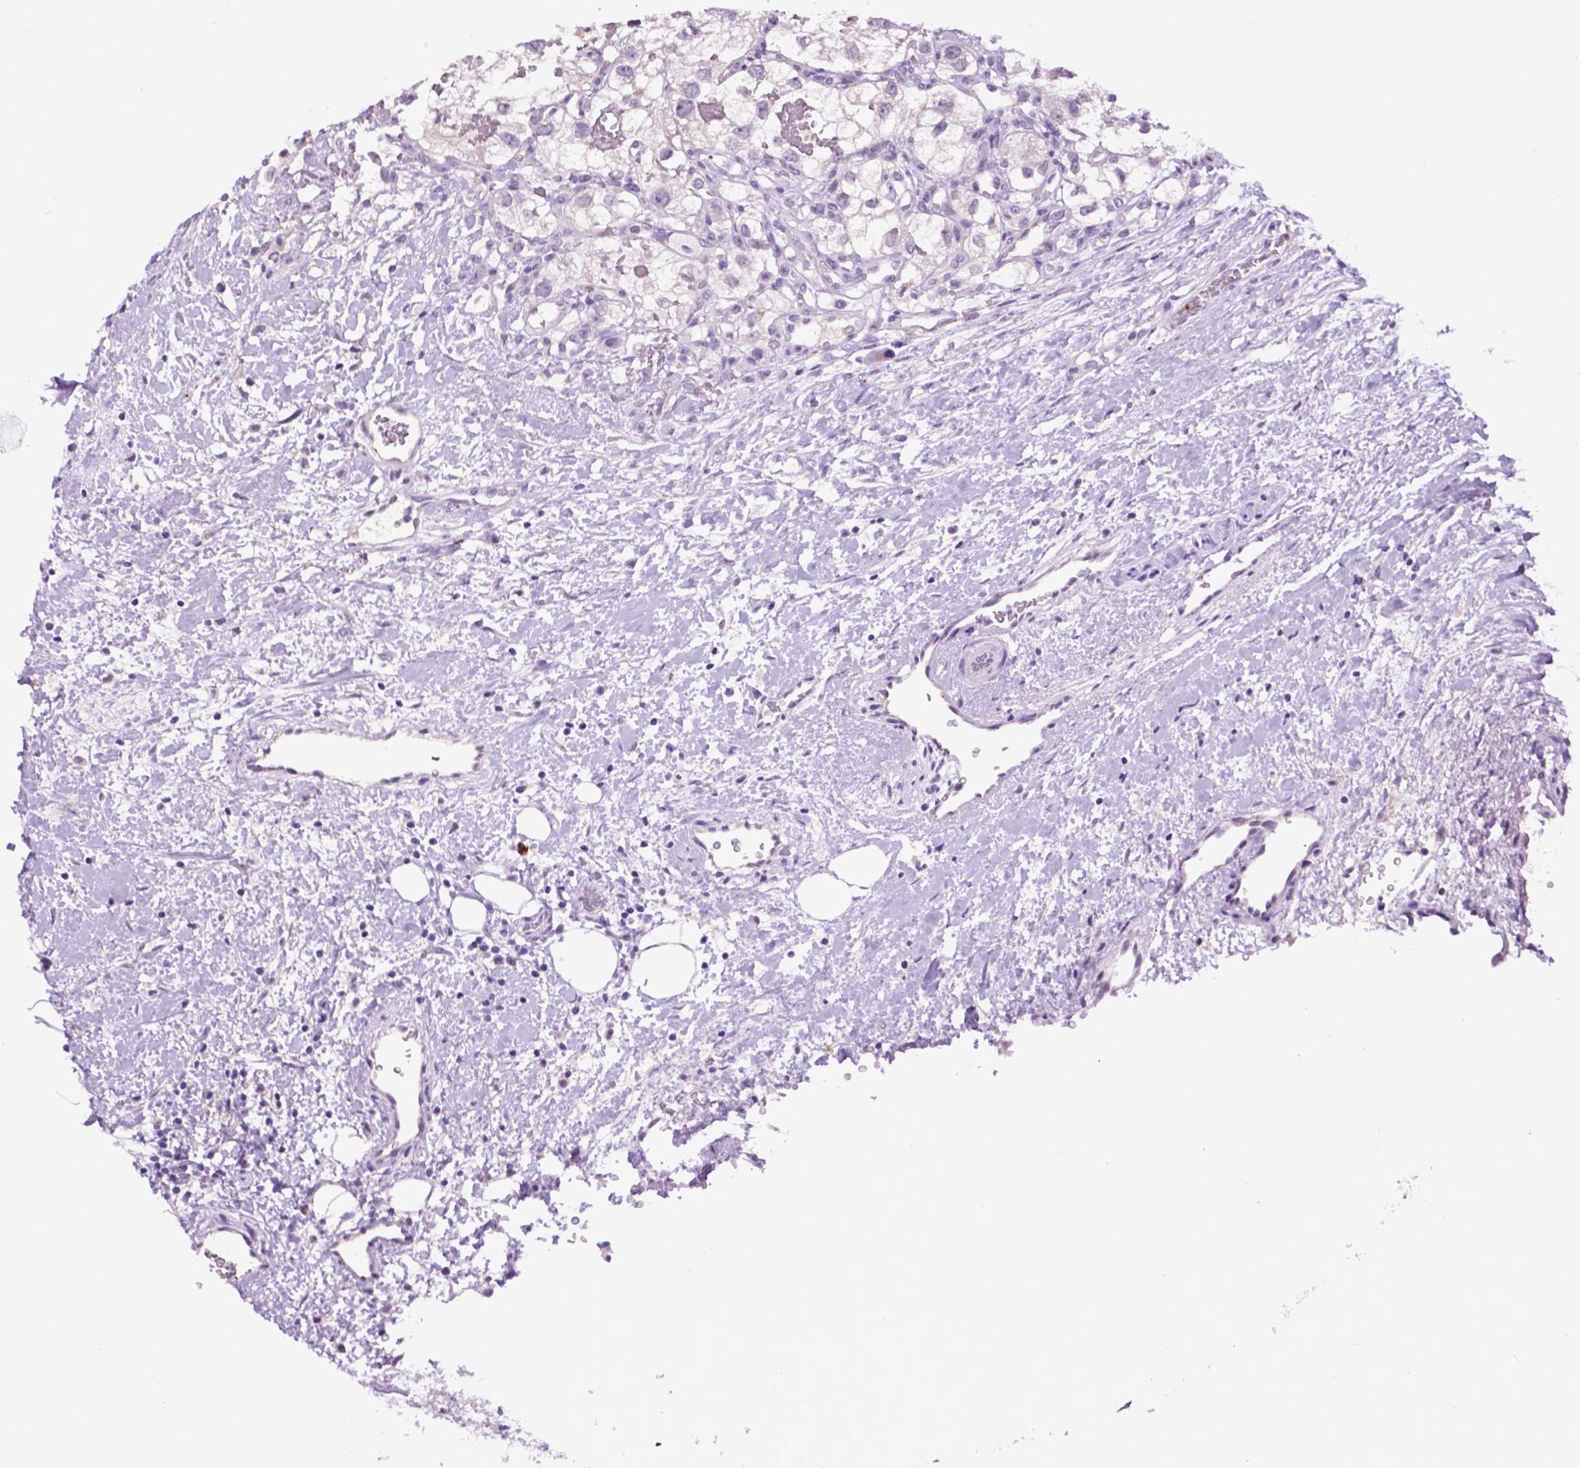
{"staining": {"intensity": "negative", "quantity": "none", "location": "none"}, "tissue": "renal cancer", "cell_type": "Tumor cells", "image_type": "cancer", "snomed": [{"axis": "morphology", "description": "Adenocarcinoma, NOS"}, {"axis": "topography", "description": "Kidney"}], "caption": "A micrograph of human renal cancer is negative for staining in tumor cells.", "gene": "MMP27", "patient": {"sex": "male", "age": 59}}